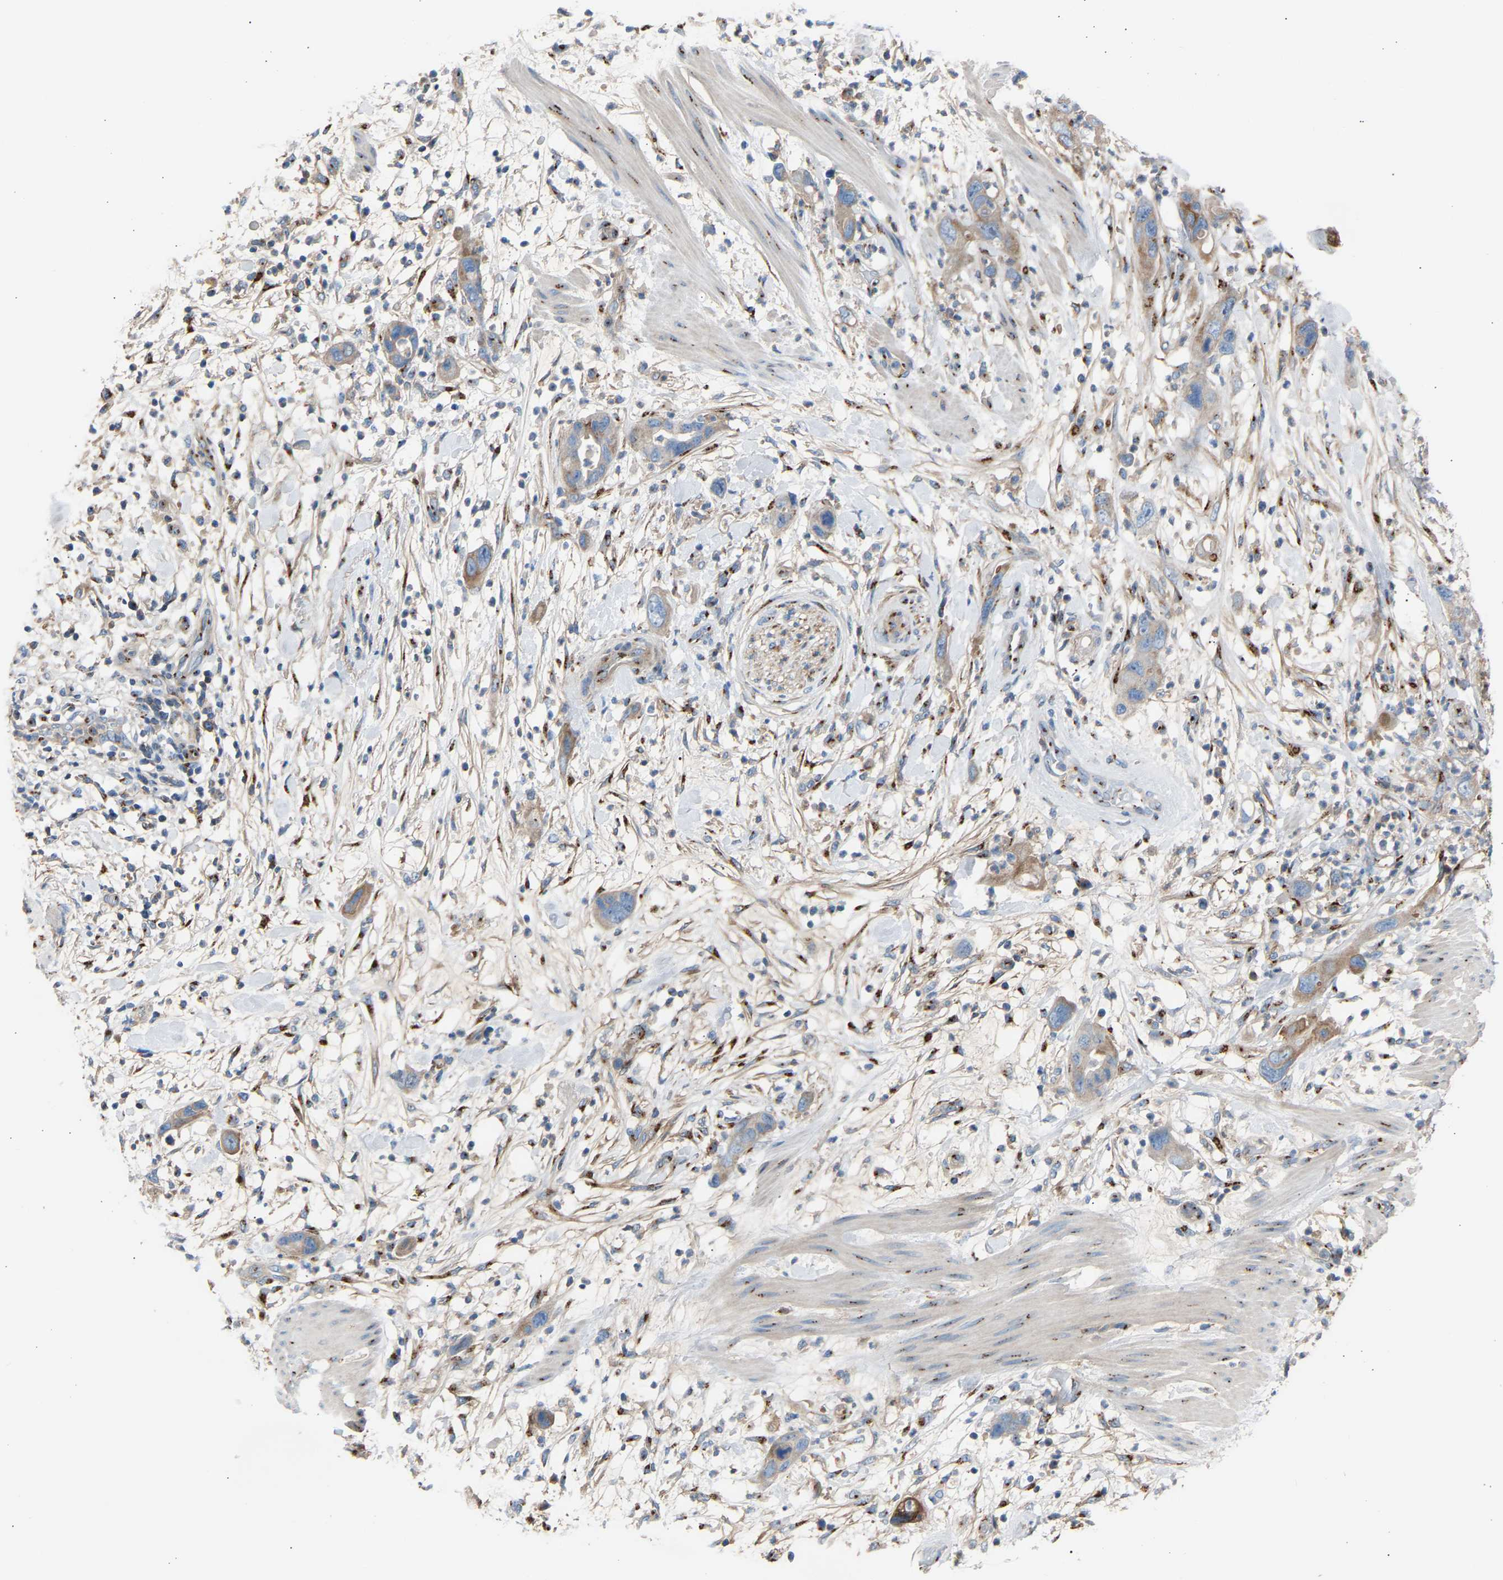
{"staining": {"intensity": "moderate", "quantity": "25%-75%", "location": "cytoplasmic/membranous"}, "tissue": "pancreatic cancer", "cell_type": "Tumor cells", "image_type": "cancer", "snomed": [{"axis": "morphology", "description": "Adenocarcinoma, NOS"}, {"axis": "topography", "description": "Pancreas"}], "caption": "A high-resolution histopathology image shows immunohistochemistry staining of pancreatic cancer, which displays moderate cytoplasmic/membranous expression in about 25%-75% of tumor cells.", "gene": "CYREN", "patient": {"sex": "female", "age": 71}}